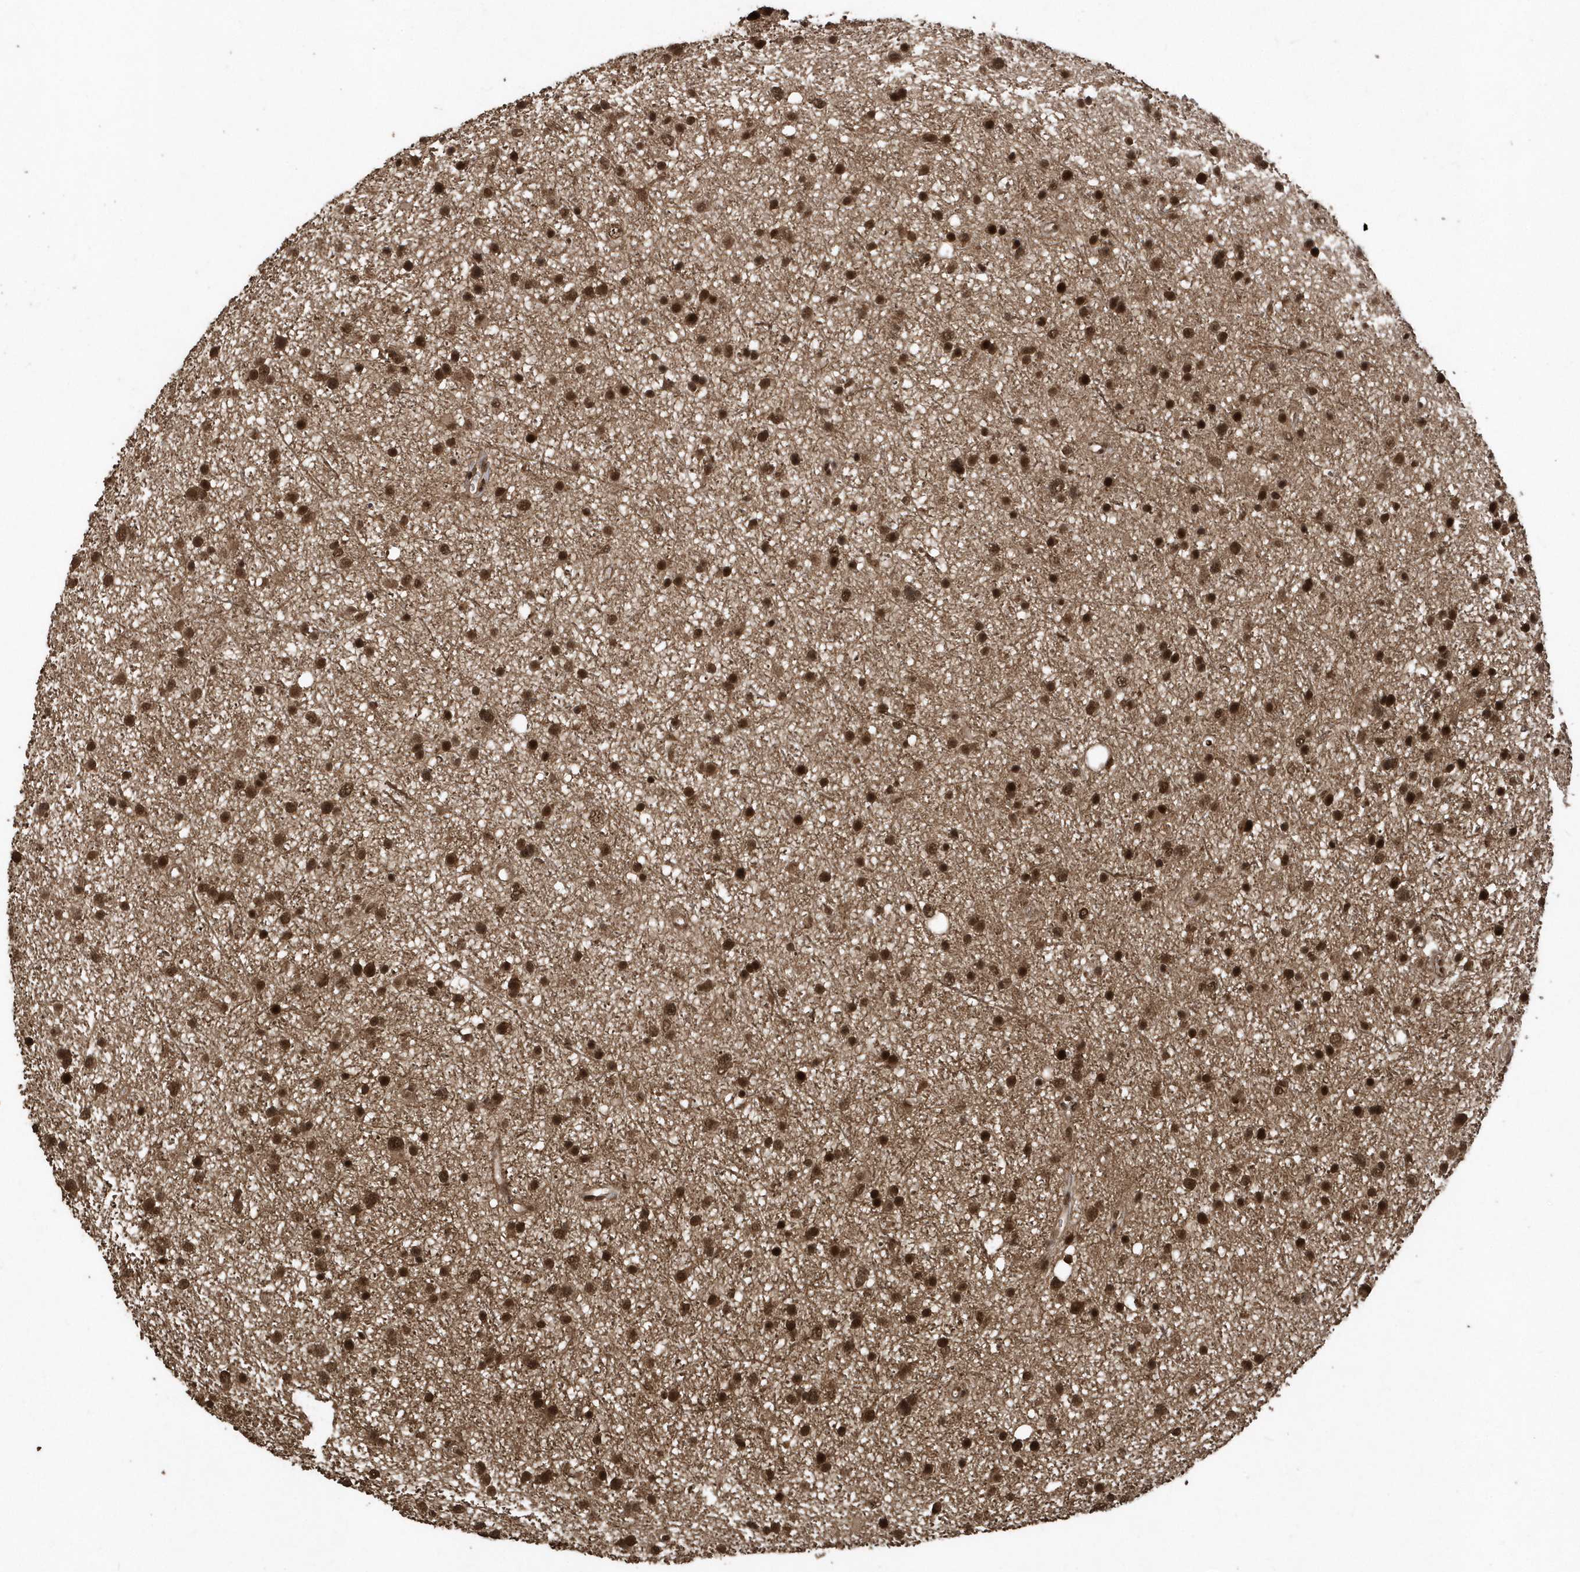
{"staining": {"intensity": "strong", "quantity": ">75%", "location": "nuclear"}, "tissue": "glioma", "cell_type": "Tumor cells", "image_type": "cancer", "snomed": [{"axis": "morphology", "description": "Glioma, malignant, Low grade"}, {"axis": "topography", "description": "Cerebral cortex"}], "caption": "An immunohistochemistry micrograph of tumor tissue is shown. Protein staining in brown labels strong nuclear positivity in malignant glioma (low-grade) within tumor cells.", "gene": "INTS12", "patient": {"sex": "female", "age": 39}}